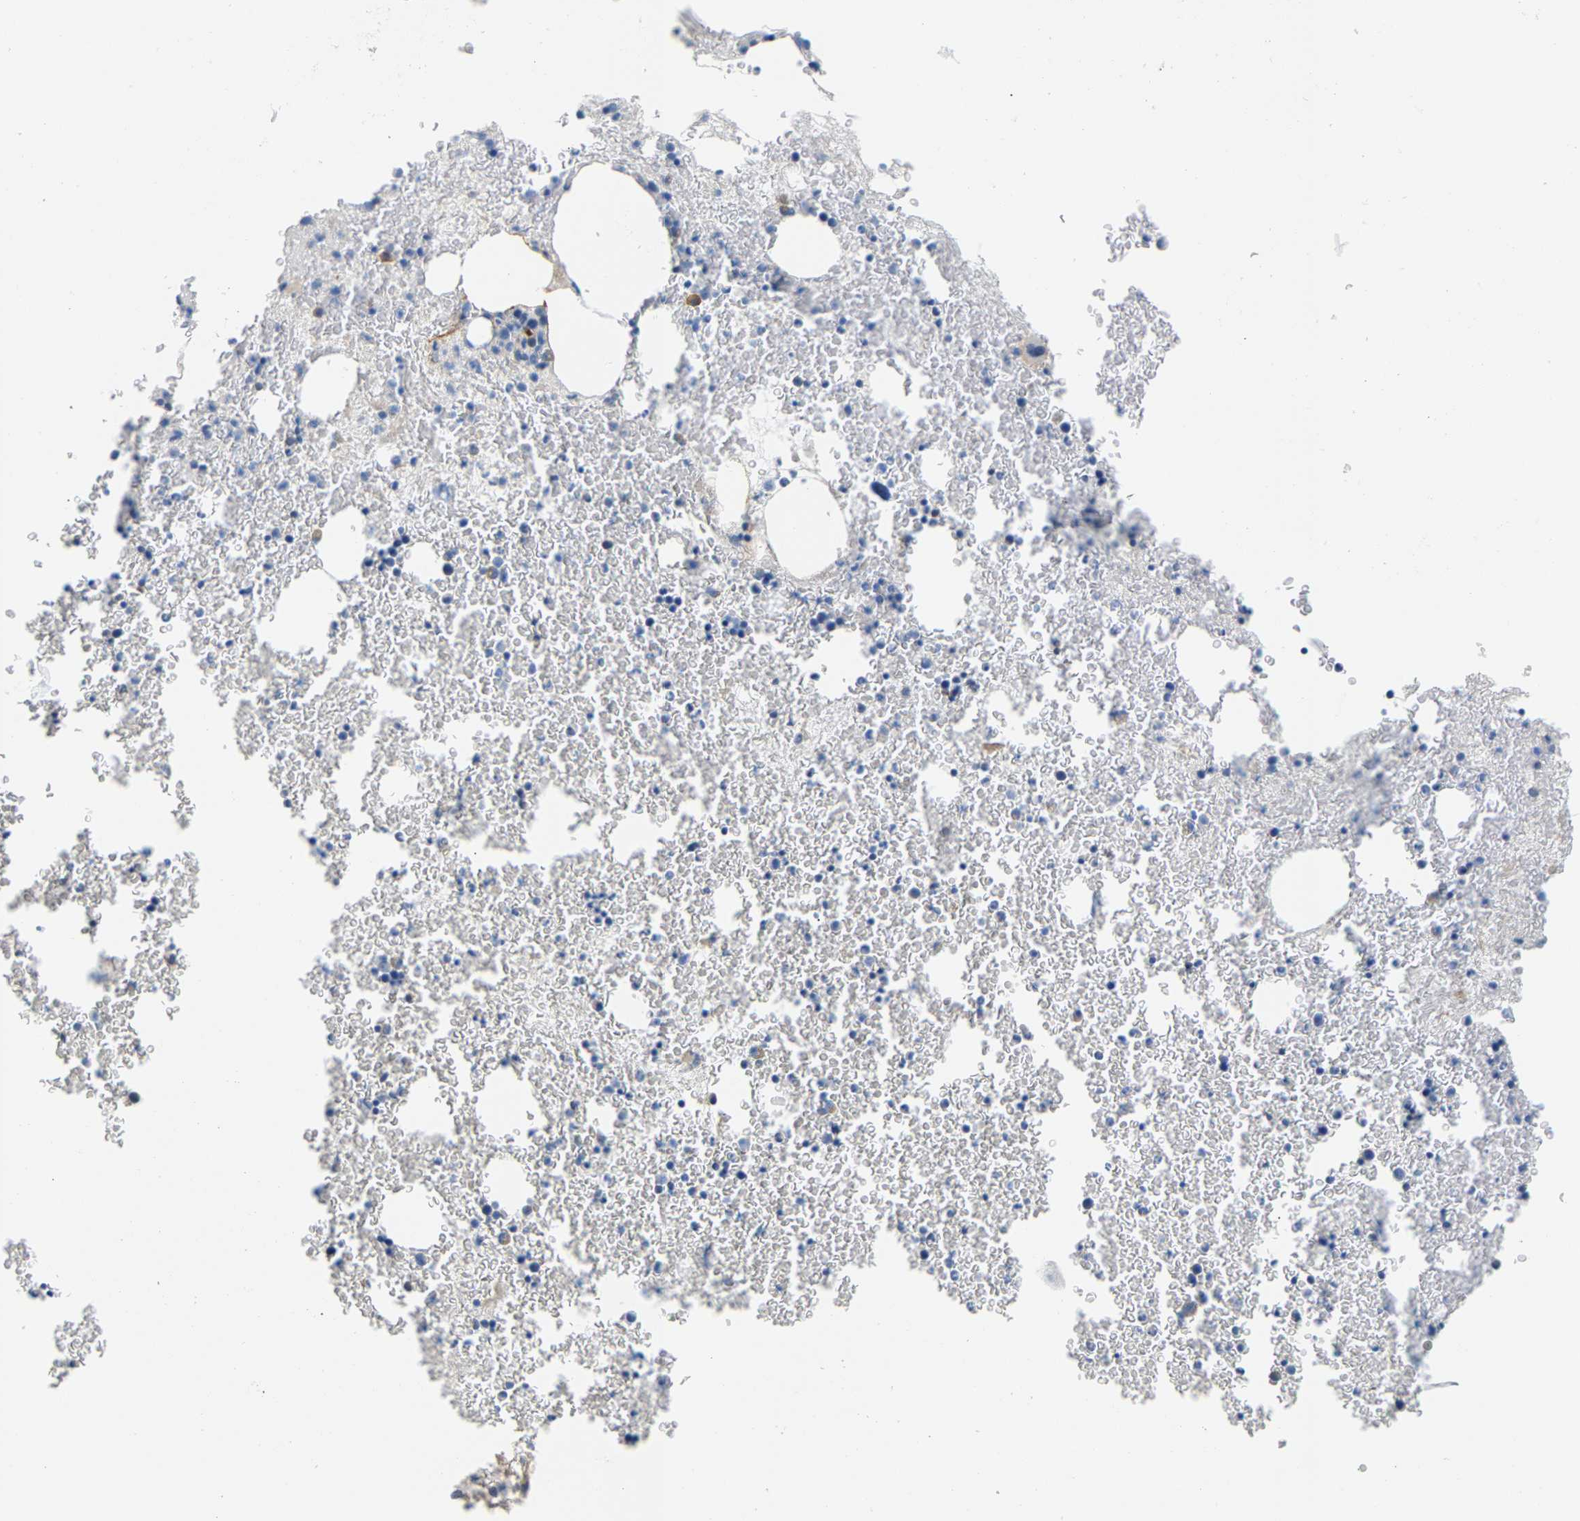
{"staining": {"intensity": "negative", "quantity": "none", "location": "none"}, "tissue": "bone marrow", "cell_type": "Hematopoietic cells", "image_type": "normal", "snomed": [{"axis": "morphology", "description": "Normal tissue, NOS"}, {"axis": "morphology", "description": "Inflammation, NOS"}, {"axis": "topography", "description": "Bone marrow"}], "caption": "High magnification brightfield microscopy of normal bone marrow stained with DAB (brown) and counterstained with hematoxylin (blue): hematopoietic cells show no significant positivity.", "gene": "PAWR", "patient": {"sex": "male", "age": 63}}